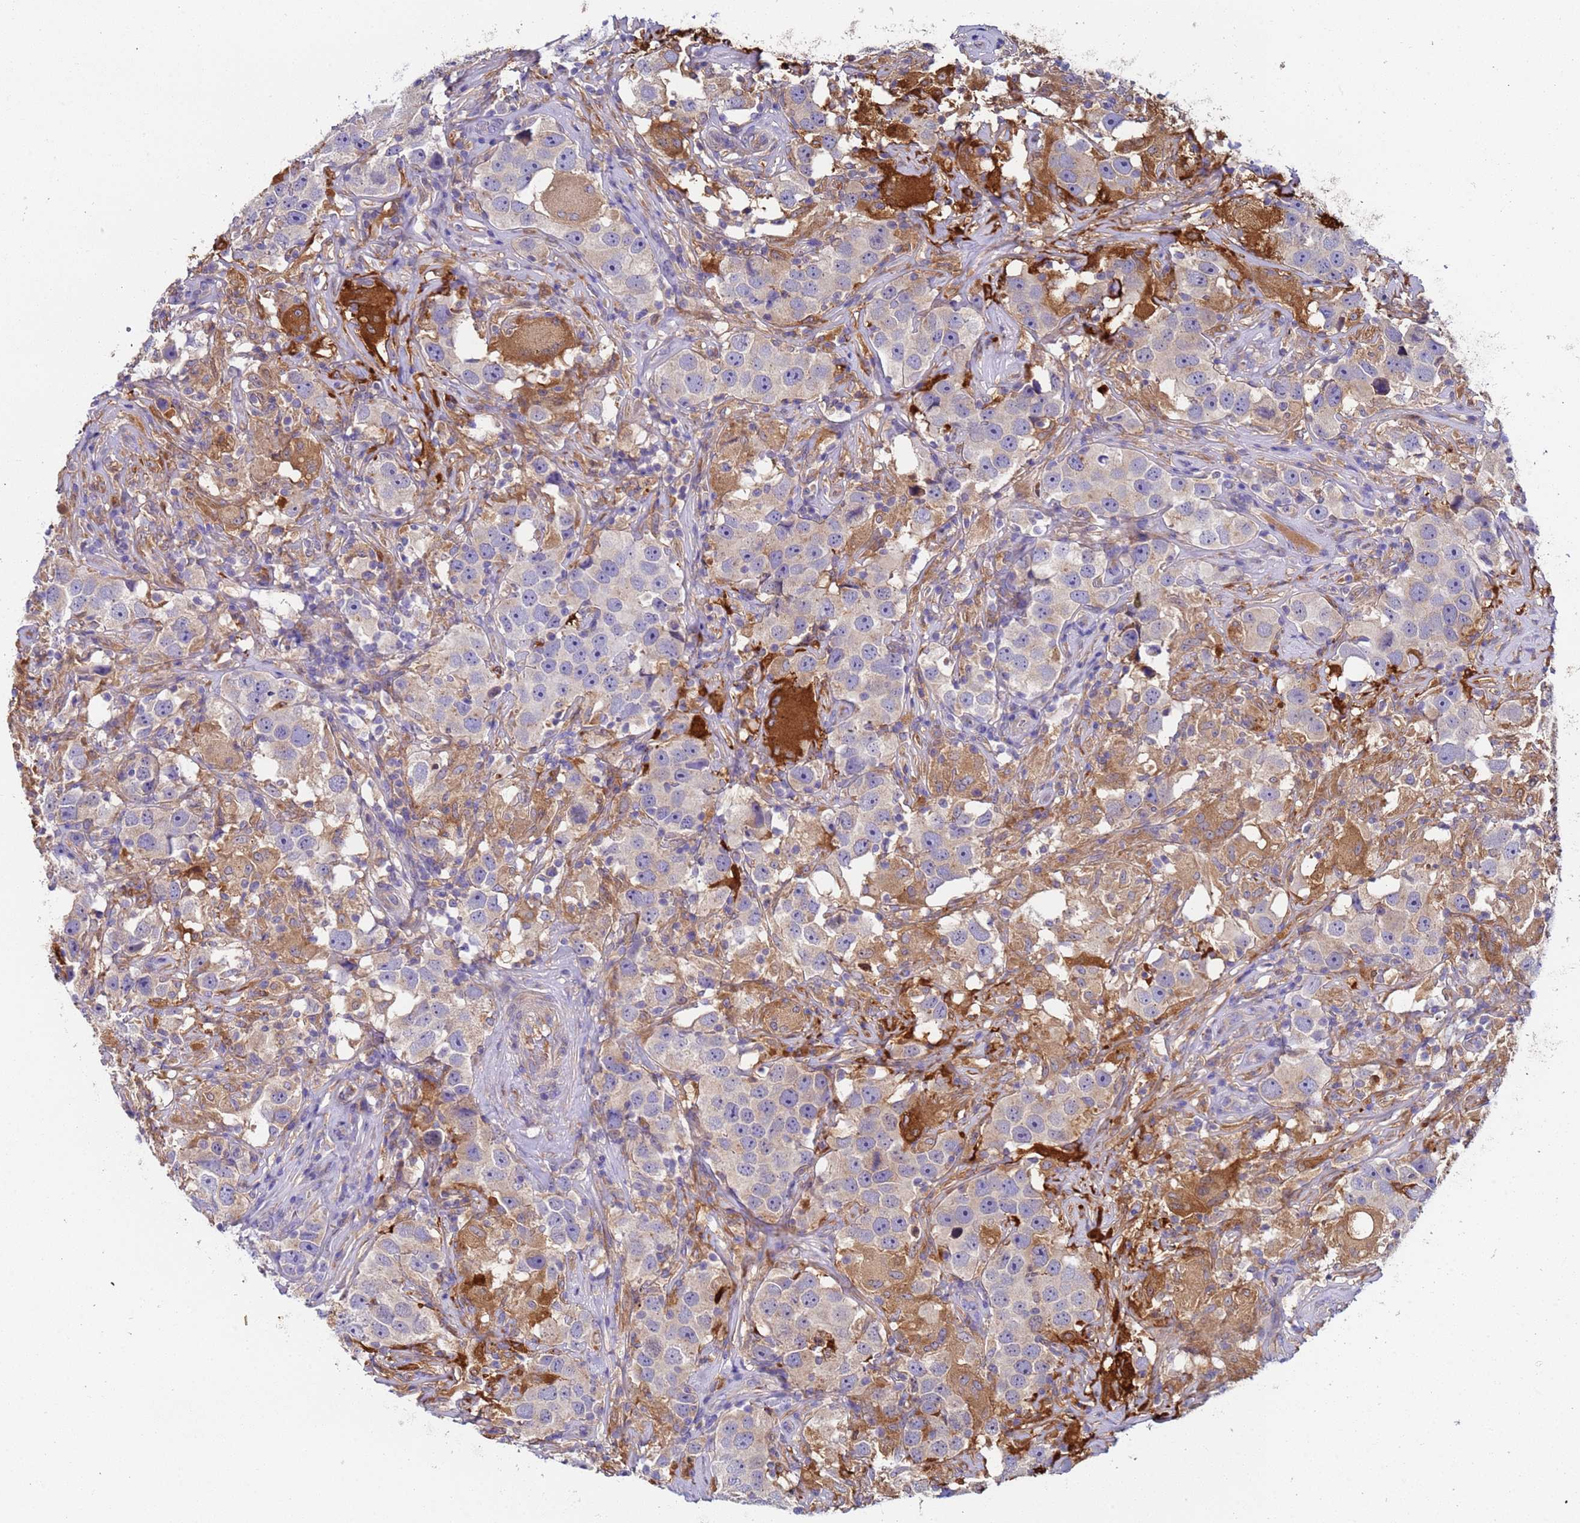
{"staining": {"intensity": "weak", "quantity": "<25%", "location": "cytoplasmic/membranous"}, "tissue": "testis cancer", "cell_type": "Tumor cells", "image_type": "cancer", "snomed": [{"axis": "morphology", "description": "Seminoma, NOS"}, {"axis": "topography", "description": "Testis"}], "caption": "Tumor cells are negative for brown protein staining in testis cancer. (Immunohistochemistry, brightfield microscopy, high magnification).", "gene": "PAQR7", "patient": {"sex": "male", "age": 49}}